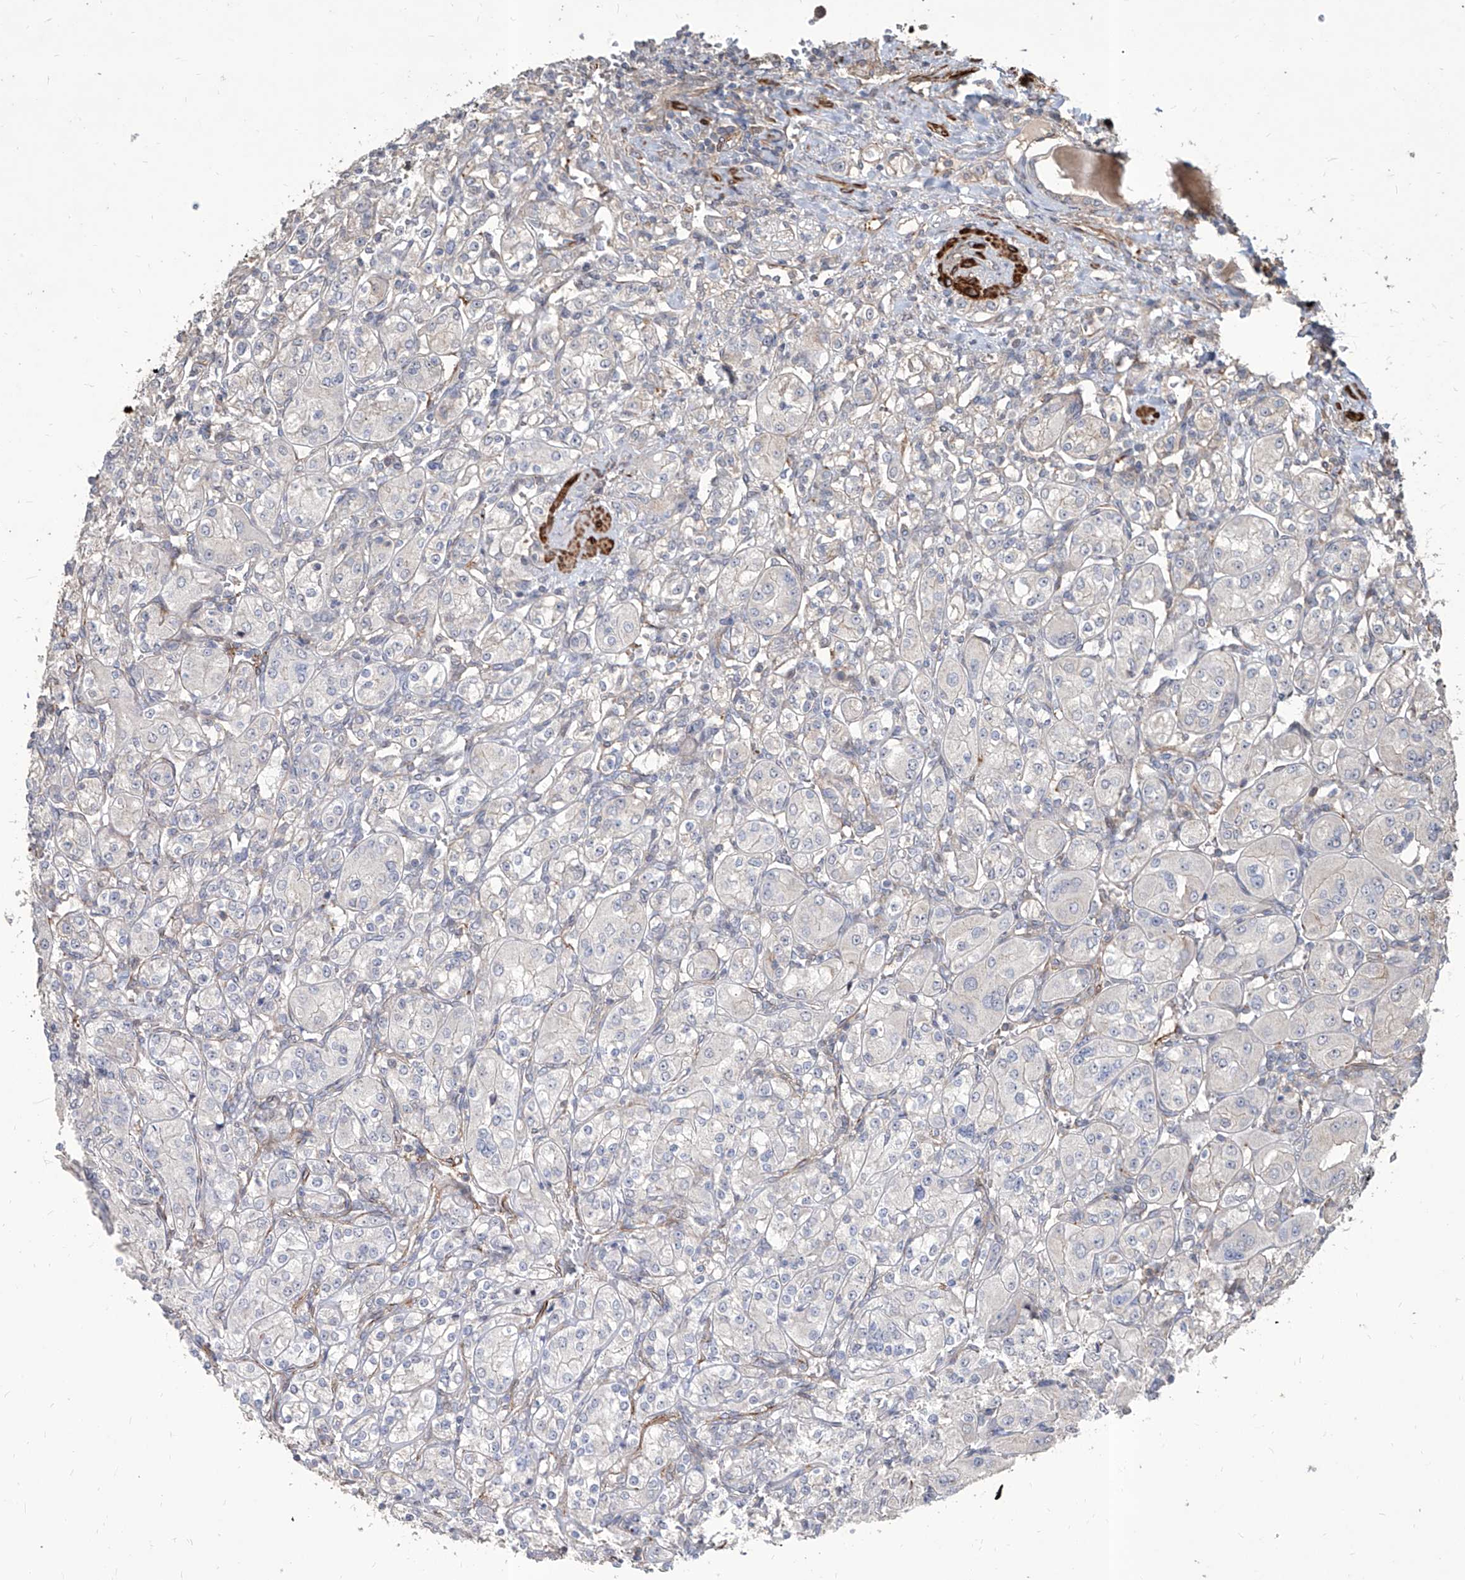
{"staining": {"intensity": "negative", "quantity": "none", "location": "none"}, "tissue": "renal cancer", "cell_type": "Tumor cells", "image_type": "cancer", "snomed": [{"axis": "morphology", "description": "Adenocarcinoma, NOS"}, {"axis": "topography", "description": "Kidney"}], "caption": "Immunohistochemistry (IHC) photomicrograph of human renal cancer stained for a protein (brown), which reveals no positivity in tumor cells.", "gene": "FAM83B", "patient": {"sex": "male", "age": 77}}